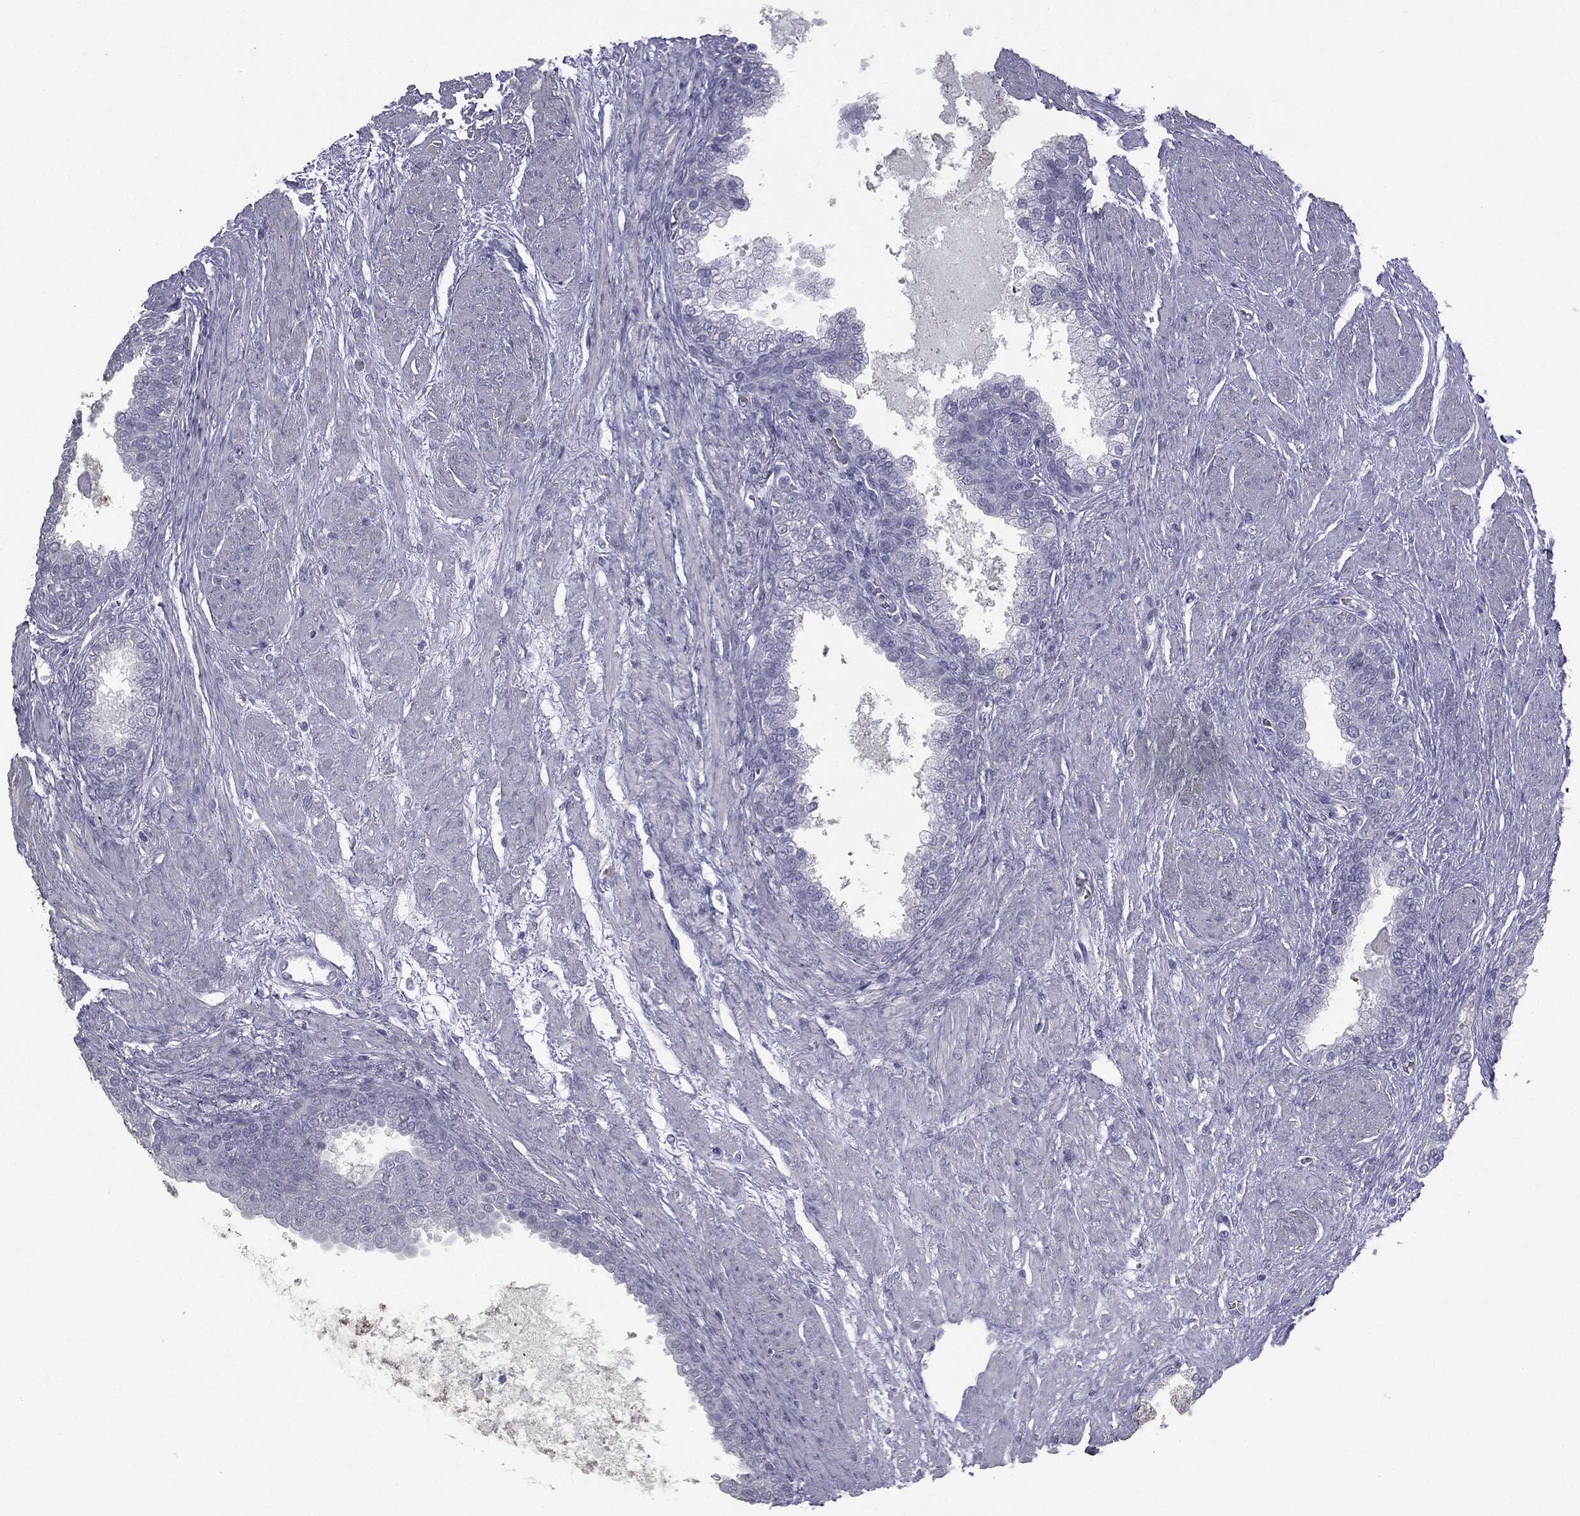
{"staining": {"intensity": "negative", "quantity": "none", "location": "none"}, "tissue": "prostate cancer", "cell_type": "Tumor cells", "image_type": "cancer", "snomed": [{"axis": "morphology", "description": "Adenocarcinoma, NOS"}, {"axis": "topography", "description": "Prostate and seminal vesicle, NOS"}, {"axis": "topography", "description": "Prostate"}], "caption": "A micrograph of prostate adenocarcinoma stained for a protein displays no brown staining in tumor cells.", "gene": "ESX1", "patient": {"sex": "male", "age": 62}}